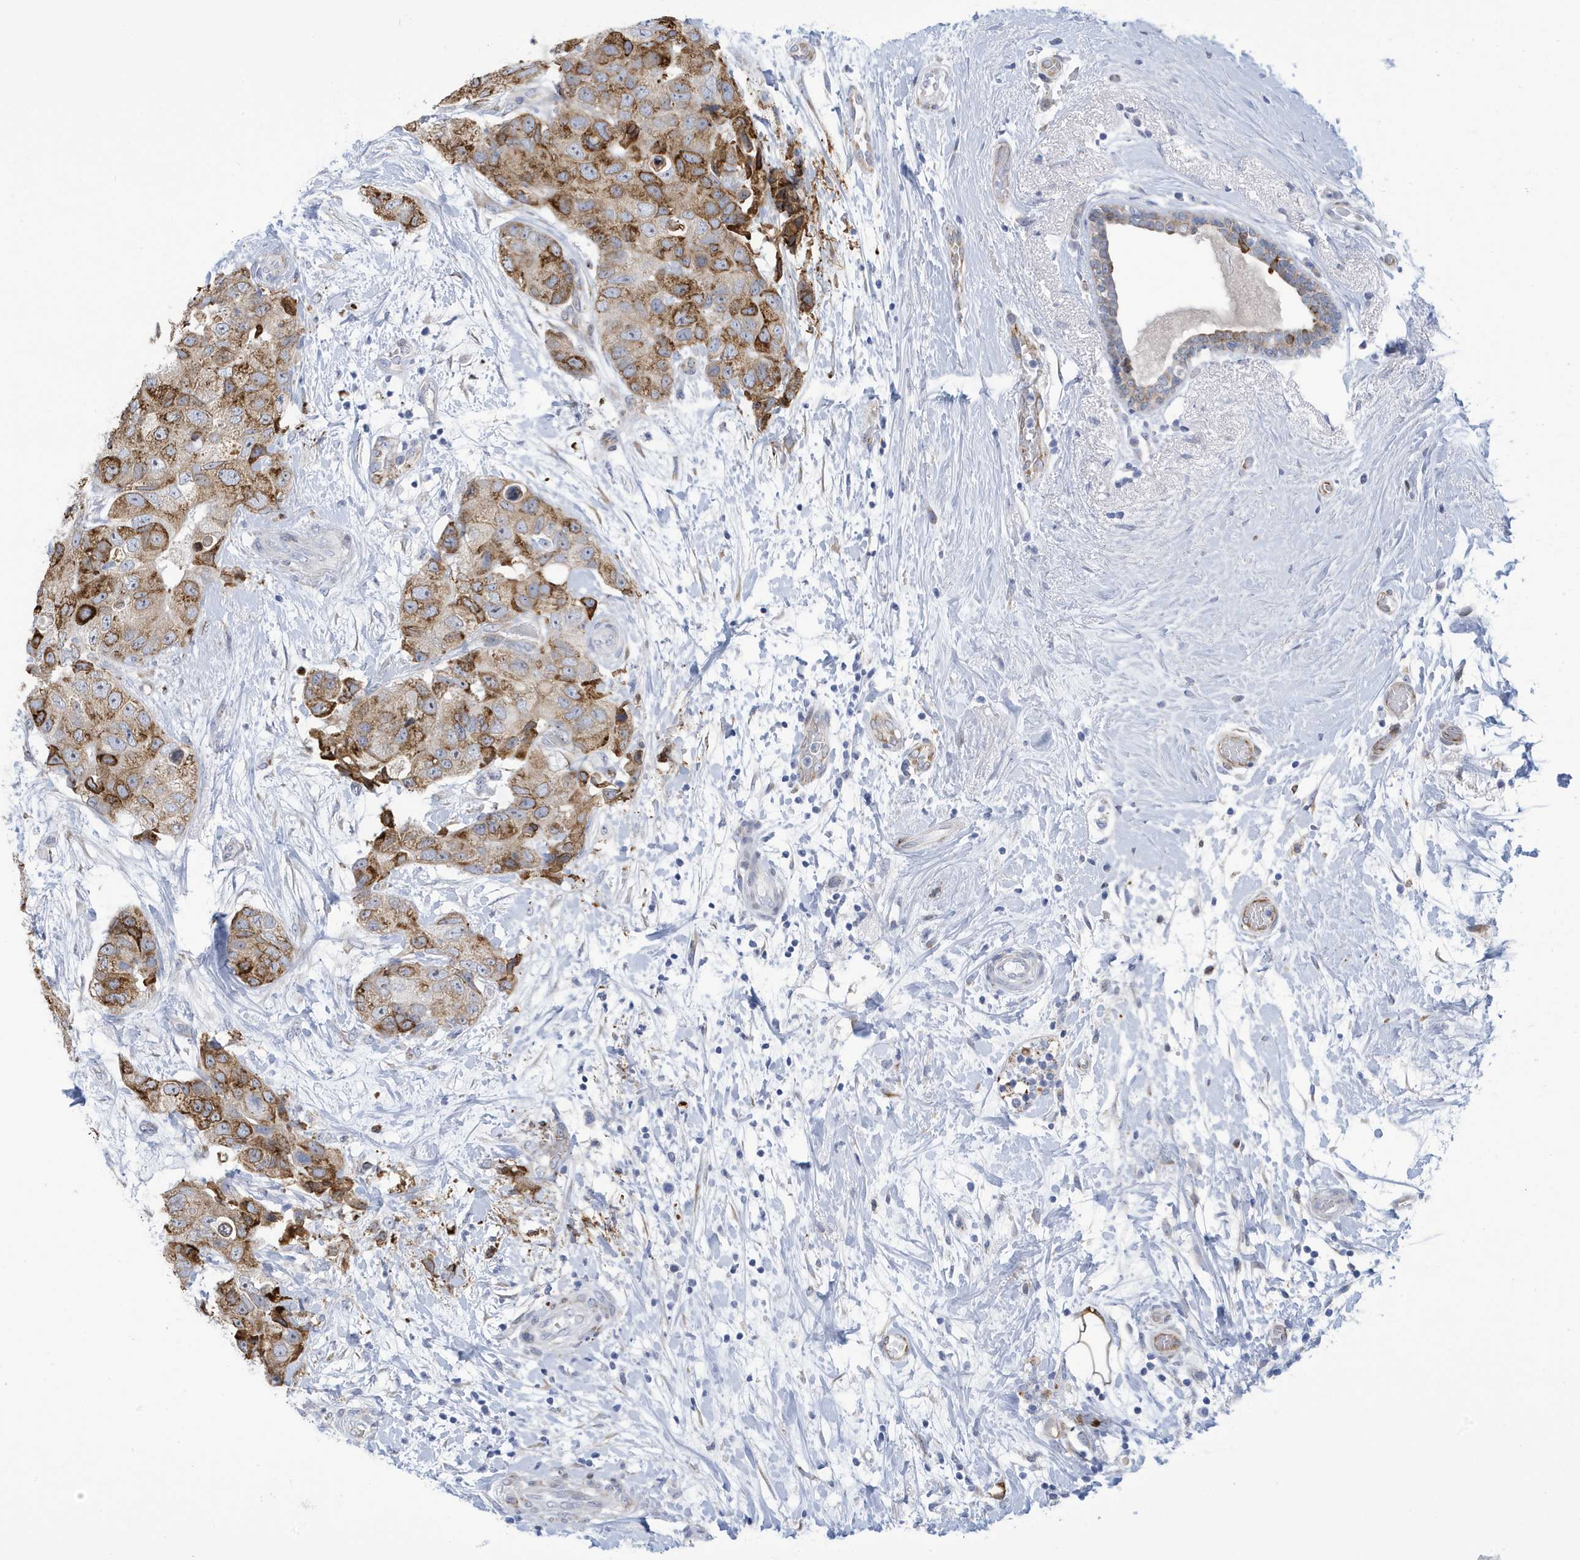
{"staining": {"intensity": "moderate", "quantity": ">75%", "location": "cytoplasmic/membranous"}, "tissue": "breast cancer", "cell_type": "Tumor cells", "image_type": "cancer", "snomed": [{"axis": "morphology", "description": "Duct carcinoma"}, {"axis": "topography", "description": "Breast"}], "caption": "An immunohistochemistry micrograph of neoplastic tissue is shown. Protein staining in brown shows moderate cytoplasmic/membranous positivity in breast cancer within tumor cells.", "gene": "SEMA3F", "patient": {"sex": "female", "age": 62}}